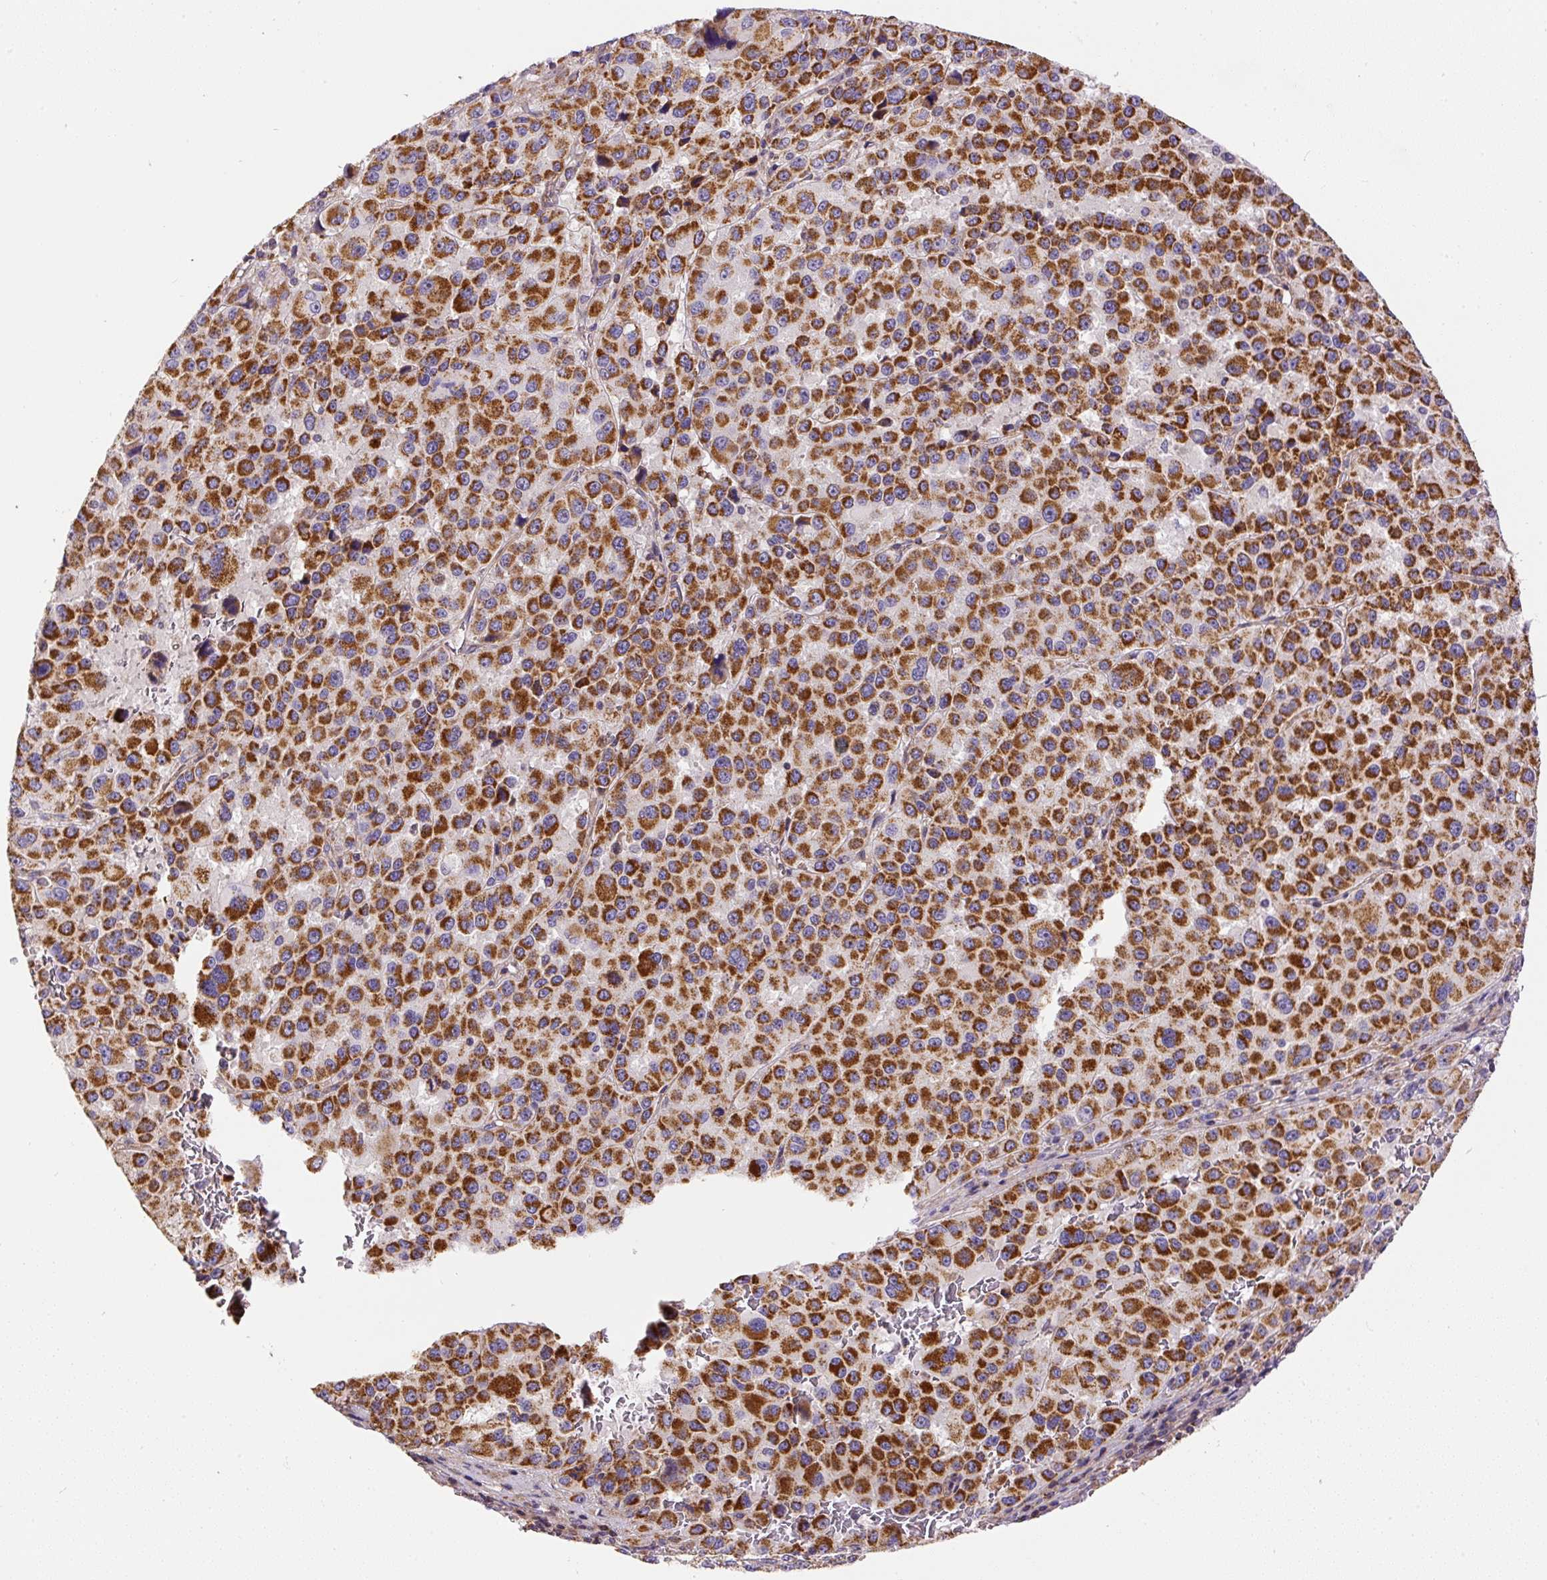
{"staining": {"intensity": "strong", "quantity": ">75%", "location": "cytoplasmic/membranous"}, "tissue": "melanoma", "cell_type": "Tumor cells", "image_type": "cancer", "snomed": [{"axis": "morphology", "description": "Malignant melanoma, Metastatic site"}, {"axis": "topography", "description": "Lymph node"}], "caption": "An immunohistochemistry (IHC) histopathology image of neoplastic tissue is shown. Protein staining in brown highlights strong cytoplasmic/membranous positivity in melanoma within tumor cells.", "gene": "NDUFAF2", "patient": {"sex": "female", "age": 65}}